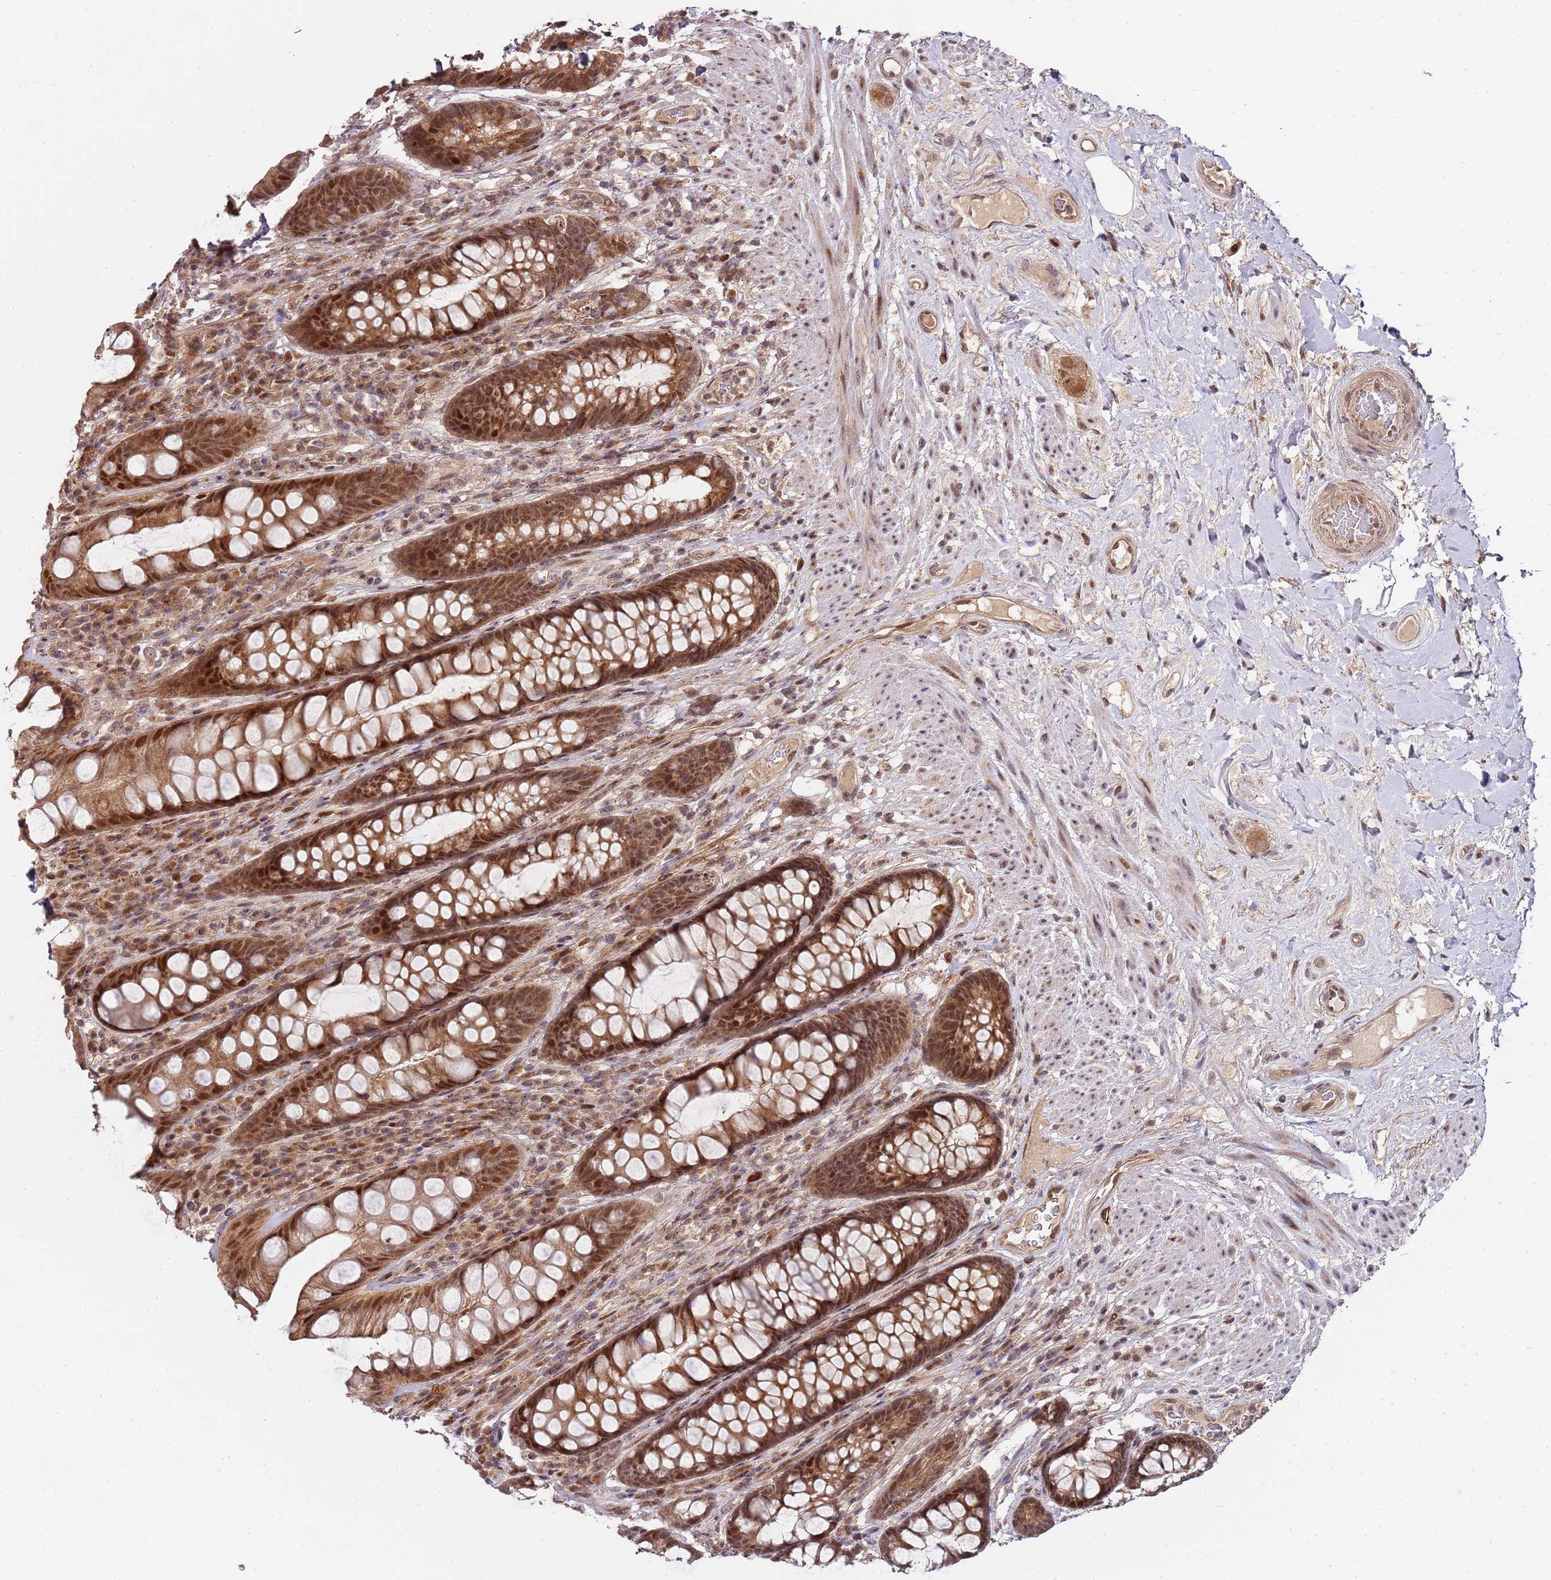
{"staining": {"intensity": "strong", "quantity": ">75%", "location": "cytoplasmic/membranous,nuclear"}, "tissue": "rectum", "cell_type": "Glandular cells", "image_type": "normal", "snomed": [{"axis": "morphology", "description": "Normal tissue, NOS"}, {"axis": "topography", "description": "Rectum"}], "caption": "IHC histopathology image of normal human rectum stained for a protein (brown), which reveals high levels of strong cytoplasmic/membranous,nuclear expression in about >75% of glandular cells.", "gene": "EDC3", "patient": {"sex": "male", "age": 74}}